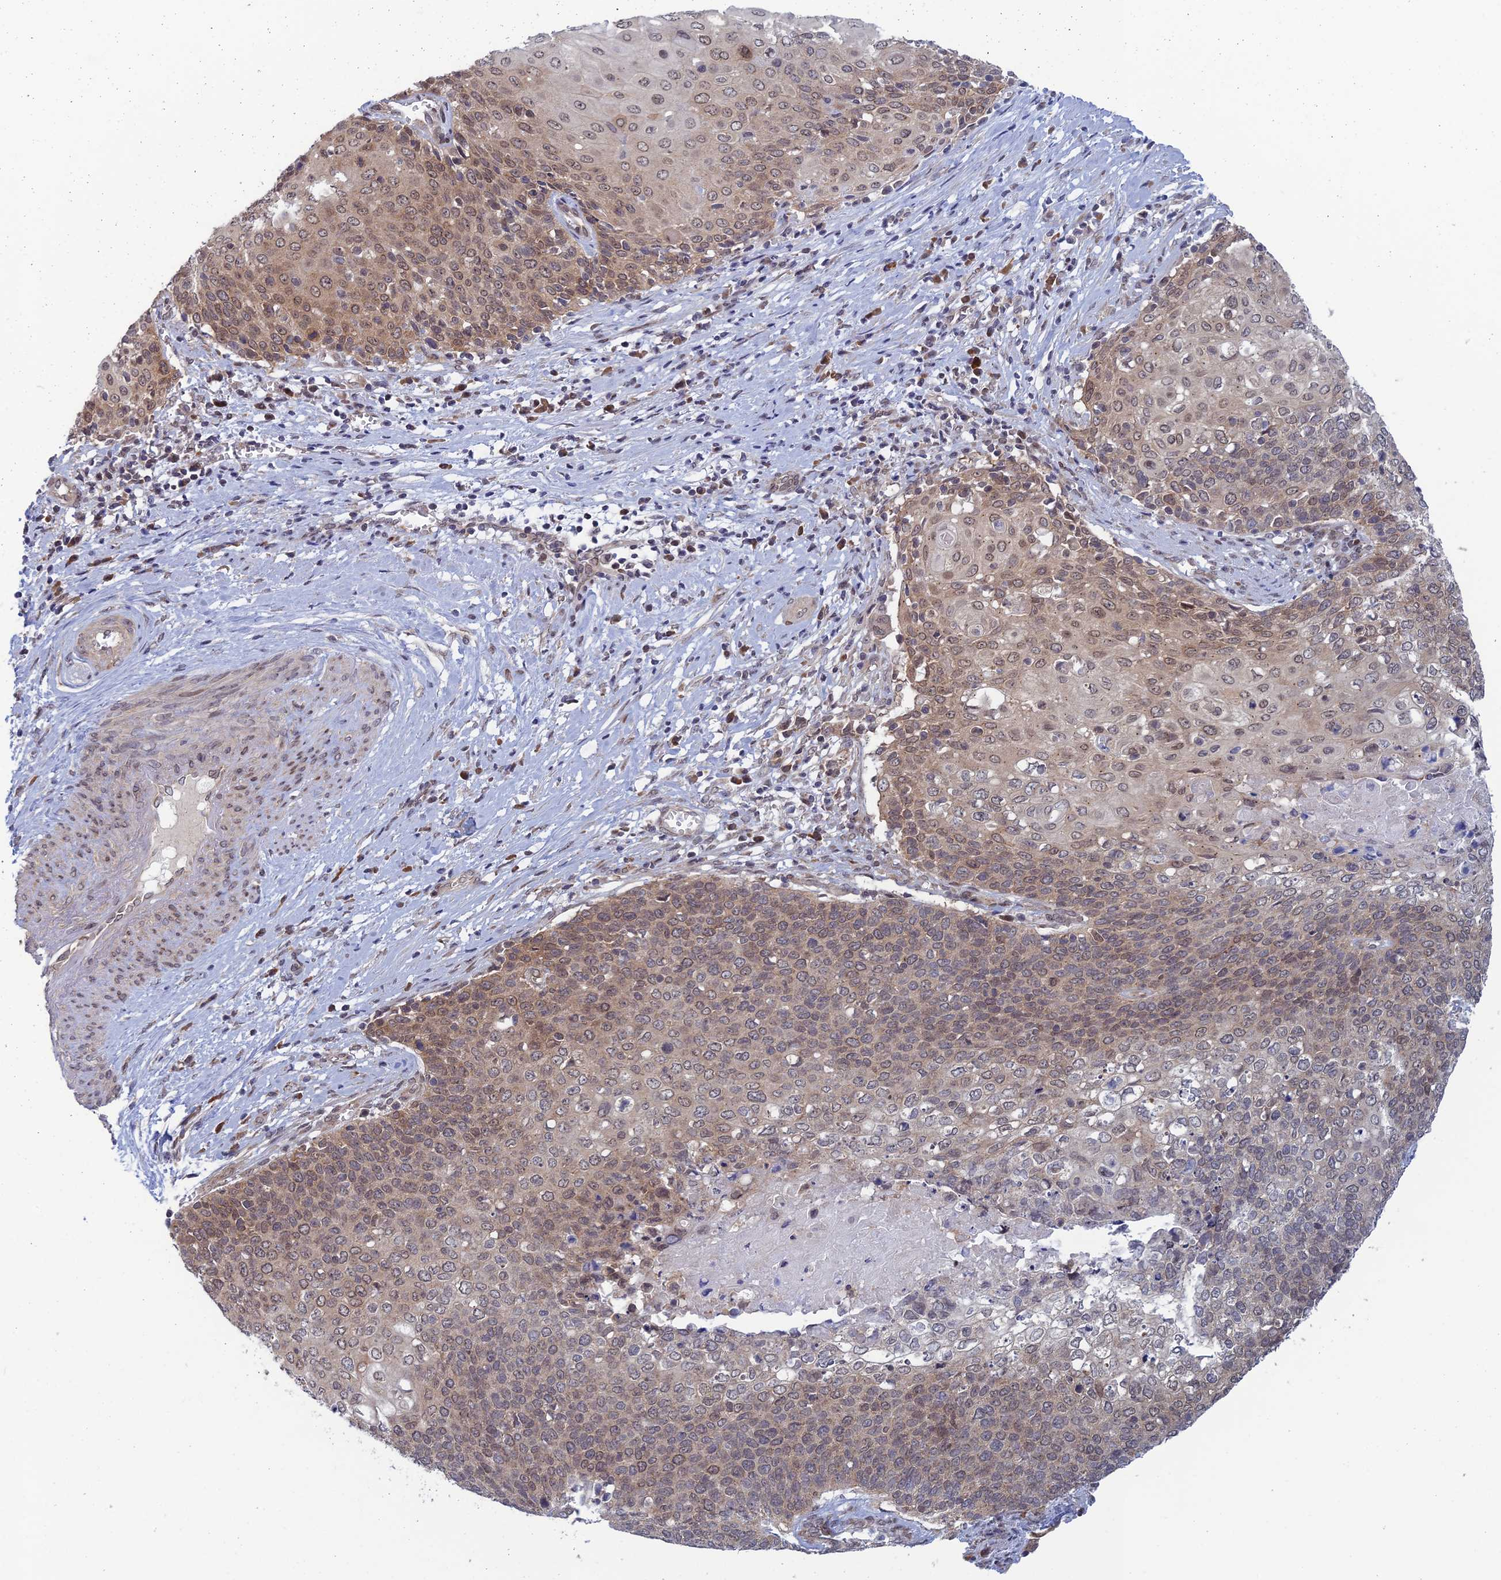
{"staining": {"intensity": "weak", "quantity": "25%-75%", "location": "cytoplasmic/membranous,nuclear"}, "tissue": "cervical cancer", "cell_type": "Tumor cells", "image_type": "cancer", "snomed": [{"axis": "morphology", "description": "Squamous cell carcinoma, NOS"}, {"axis": "topography", "description": "Cervix"}], "caption": "The immunohistochemical stain highlights weak cytoplasmic/membranous and nuclear positivity in tumor cells of squamous cell carcinoma (cervical) tissue. The staining is performed using DAB (3,3'-diaminobenzidine) brown chromogen to label protein expression. The nuclei are counter-stained blue using hematoxylin.", "gene": "SRA1", "patient": {"sex": "female", "age": 39}}